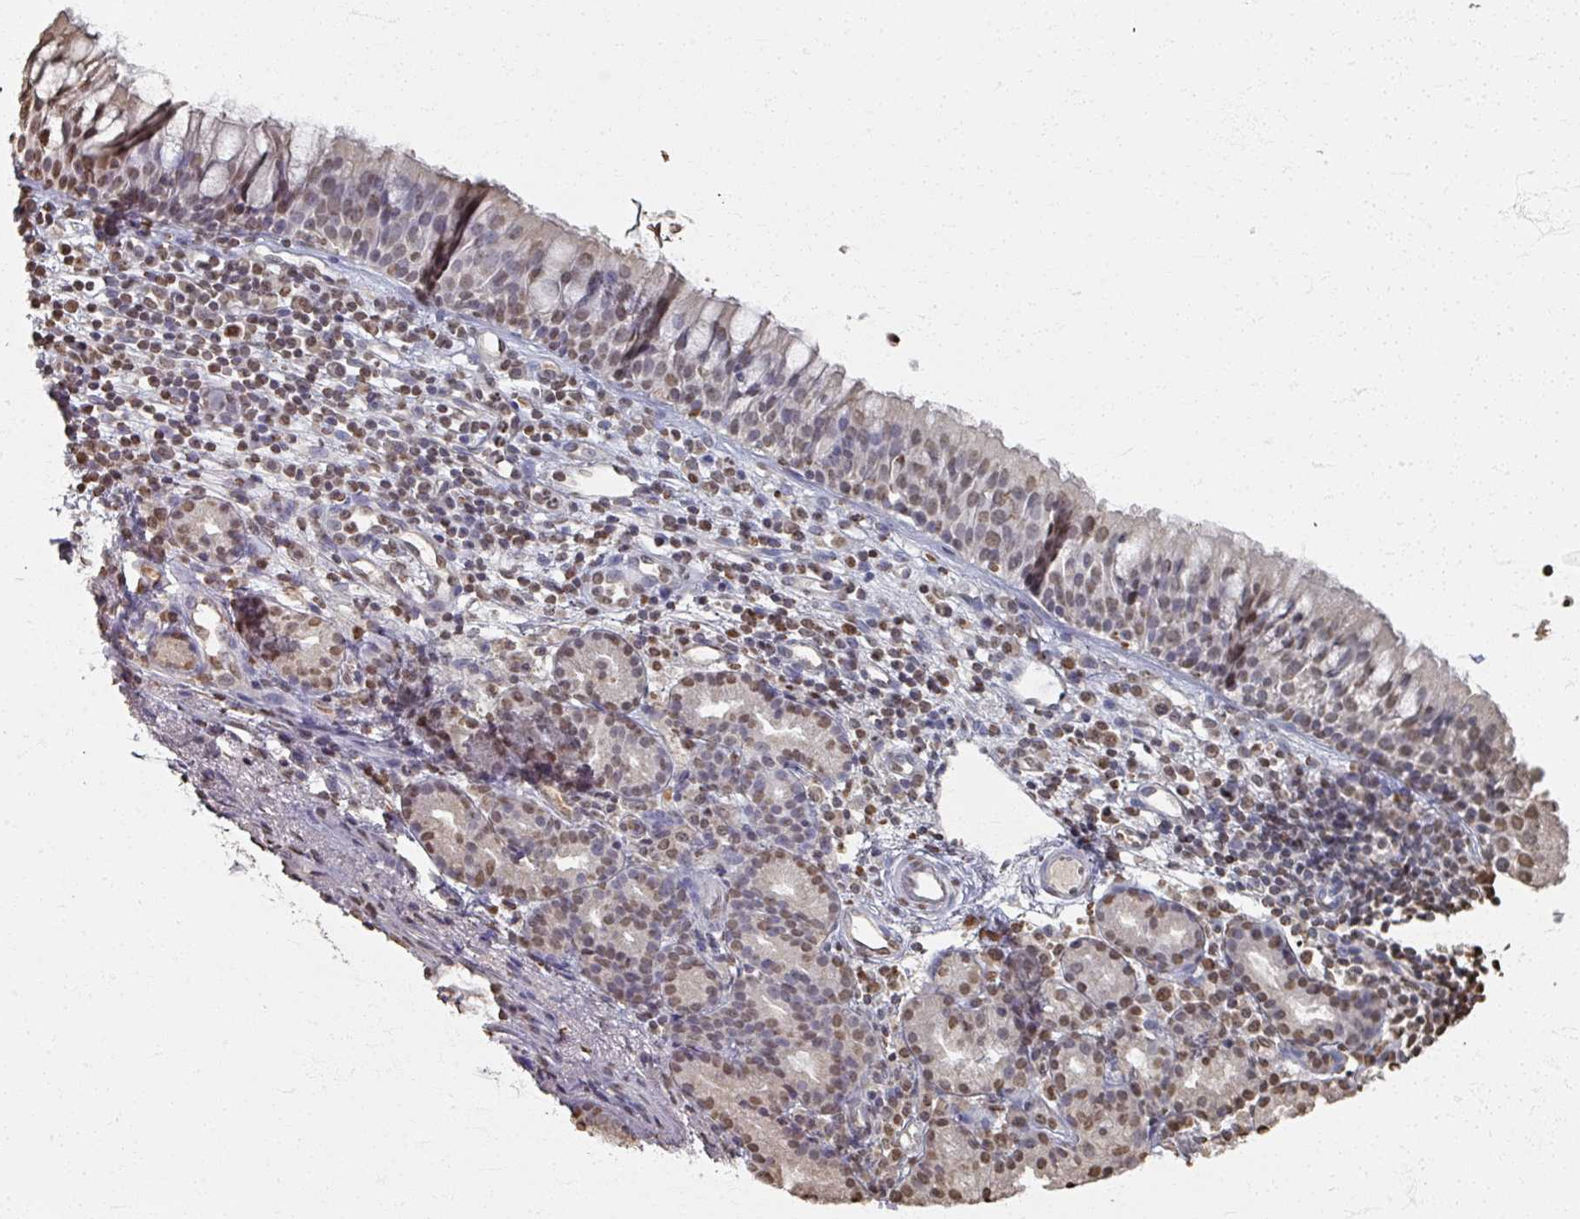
{"staining": {"intensity": "weak", "quantity": "25%-75%", "location": "nuclear"}, "tissue": "nasopharynx", "cell_type": "Respiratory epithelial cells", "image_type": "normal", "snomed": [{"axis": "morphology", "description": "Normal tissue, NOS"}, {"axis": "topography", "description": "Nasopharynx"}], "caption": "Immunohistochemical staining of unremarkable human nasopharynx exhibits 25%-75% levels of weak nuclear protein positivity in approximately 25%-75% of respiratory epithelial cells. Using DAB (3,3'-diaminobenzidine) (brown) and hematoxylin (blue) stains, captured at high magnification using brightfield microscopy.", "gene": "DCUN1D5", "patient": {"sex": "female", "age": 62}}